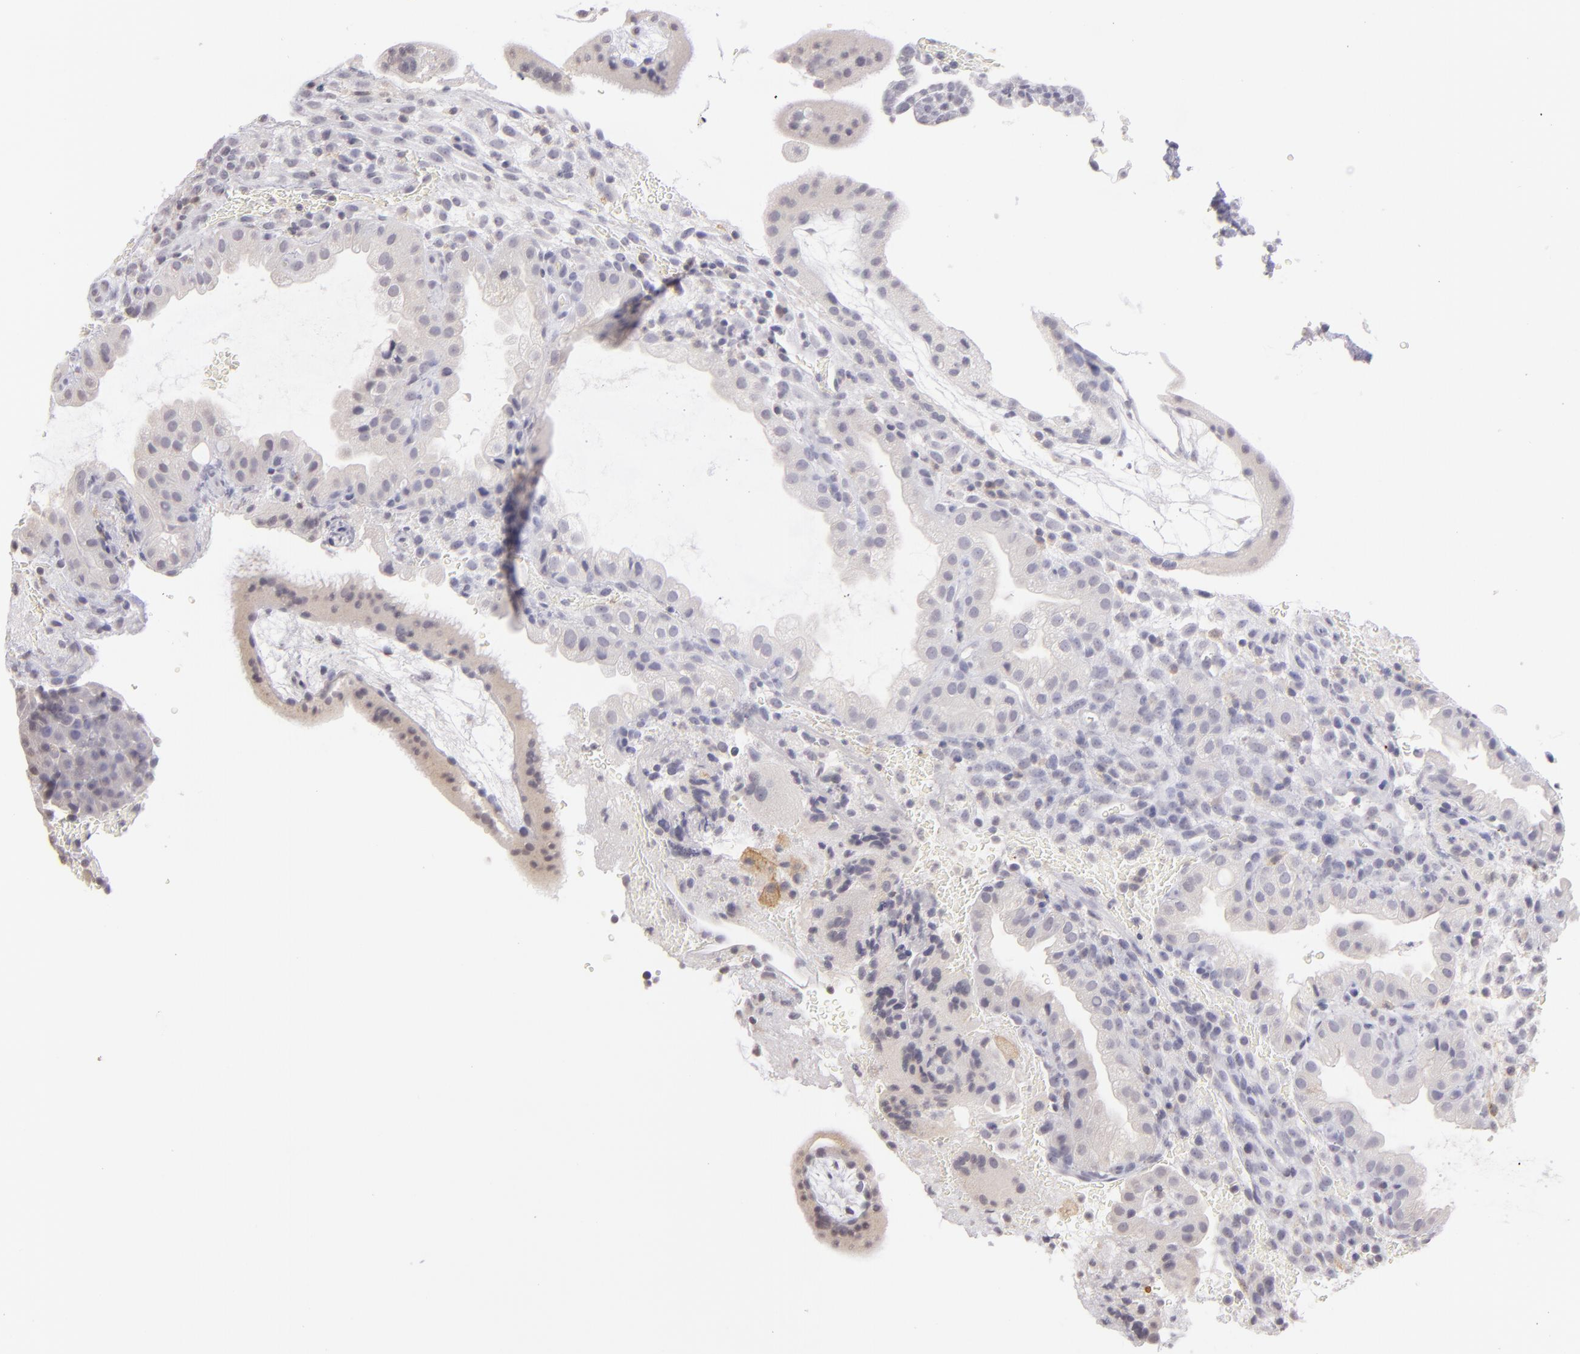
{"staining": {"intensity": "negative", "quantity": "none", "location": "none"}, "tissue": "placenta", "cell_type": "Decidual cells", "image_type": "normal", "snomed": [{"axis": "morphology", "description": "Normal tissue, NOS"}, {"axis": "topography", "description": "Placenta"}], "caption": "Immunohistochemistry (IHC) image of unremarkable placenta stained for a protein (brown), which exhibits no staining in decidual cells. Brightfield microscopy of IHC stained with DAB (3,3'-diaminobenzidine) (brown) and hematoxylin (blue), captured at high magnification.", "gene": "IL2RA", "patient": {"sex": "female", "age": 19}}